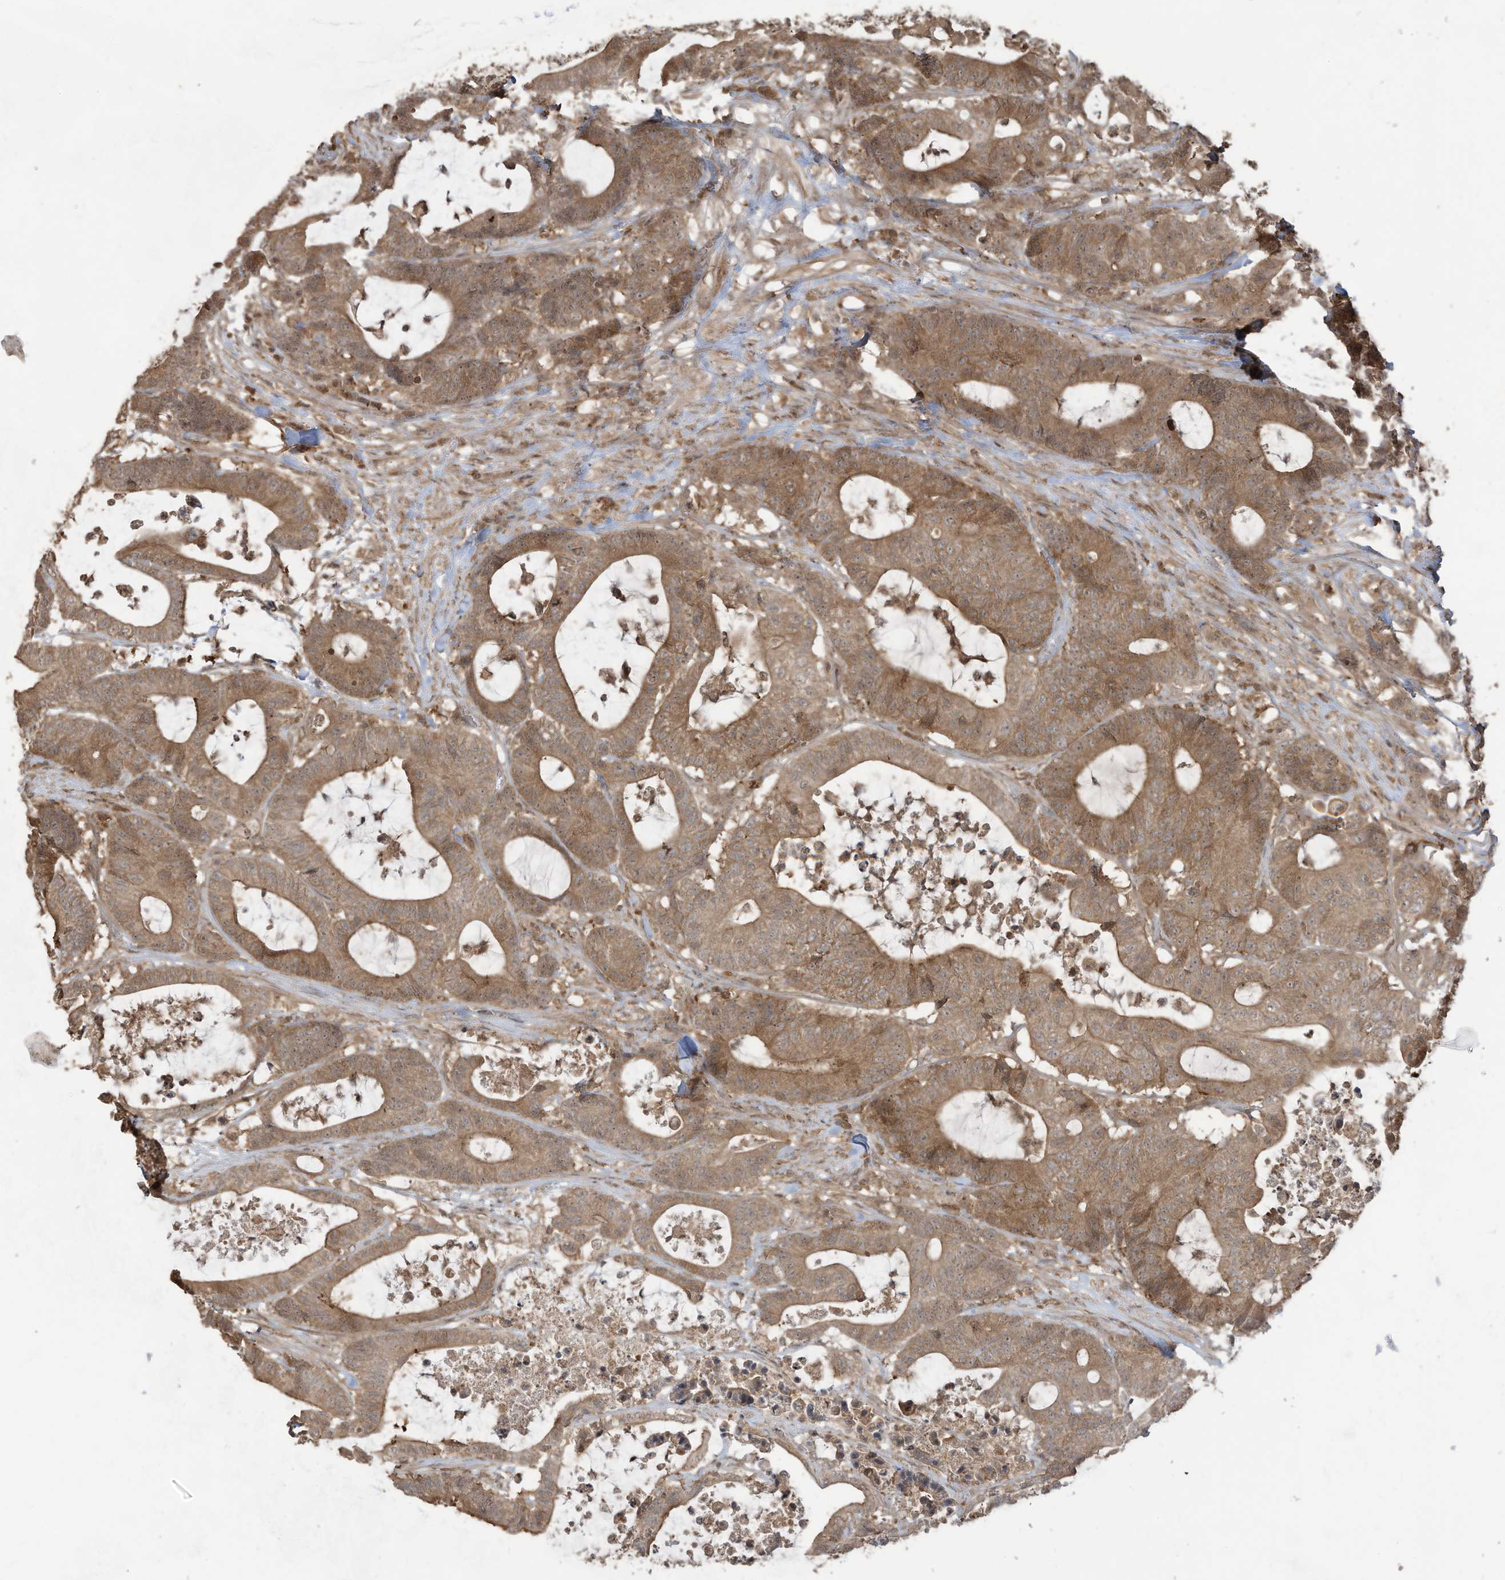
{"staining": {"intensity": "moderate", "quantity": ">75%", "location": "cytoplasmic/membranous"}, "tissue": "colorectal cancer", "cell_type": "Tumor cells", "image_type": "cancer", "snomed": [{"axis": "morphology", "description": "Adenocarcinoma, NOS"}, {"axis": "topography", "description": "Colon"}], "caption": "Immunohistochemistry (IHC) (DAB (3,3'-diaminobenzidine)) staining of colorectal cancer exhibits moderate cytoplasmic/membranous protein expression in approximately >75% of tumor cells.", "gene": "CARF", "patient": {"sex": "female", "age": 84}}